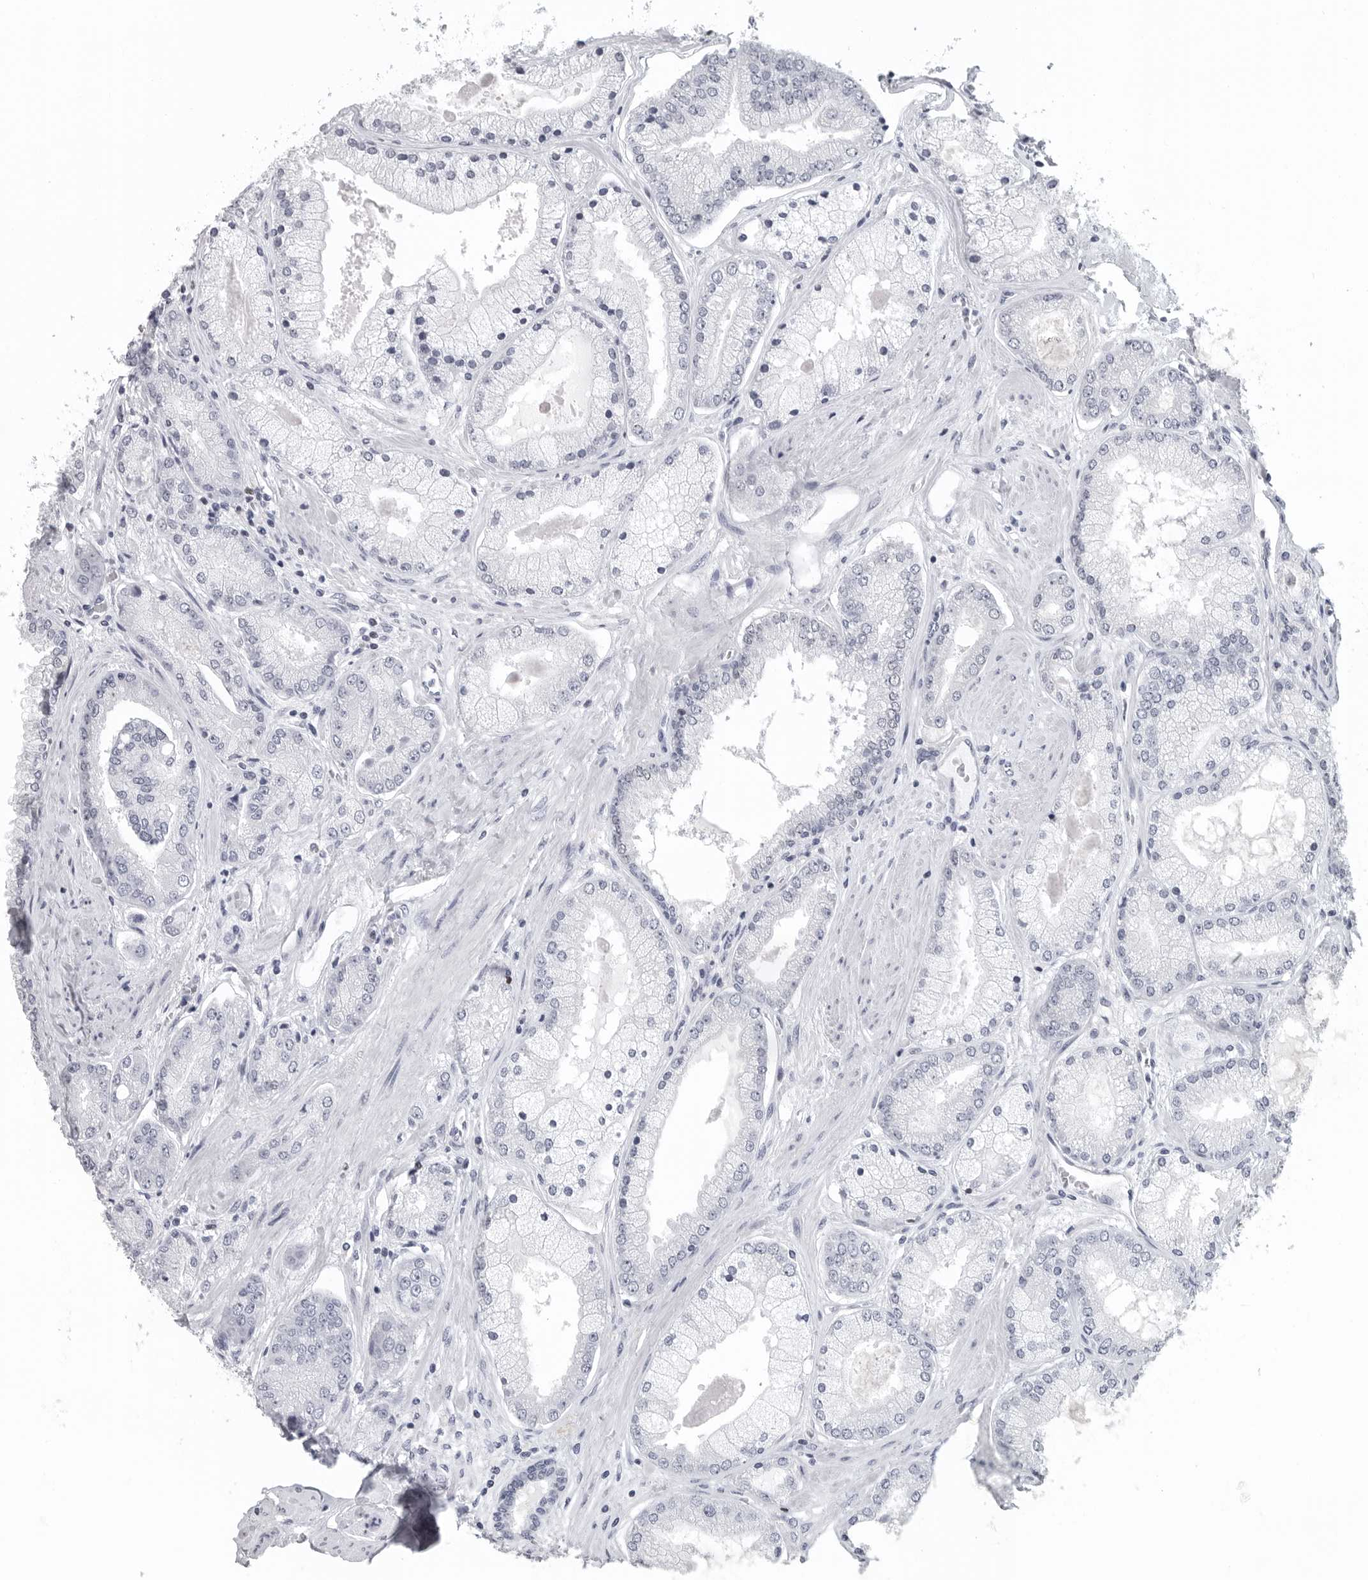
{"staining": {"intensity": "negative", "quantity": "none", "location": "none"}, "tissue": "prostate cancer", "cell_type": "Tumor cells", "image_type": "cancer", "snomed": [{"axis": "morphology", "description": "Adenocarcinoma, High grade"}, {"axis": "topography", "description": "Prostate"}], "caption": "Immunohistochemistry (IHC) histopathology image of neoplastic tissue: human prostate cancer stained with DAB reveals no significant protein positivity in tumor cells. Nuclei are stained in blue.", "gene": "SATB2", "patient": {"sex": "male", "age": 58}}